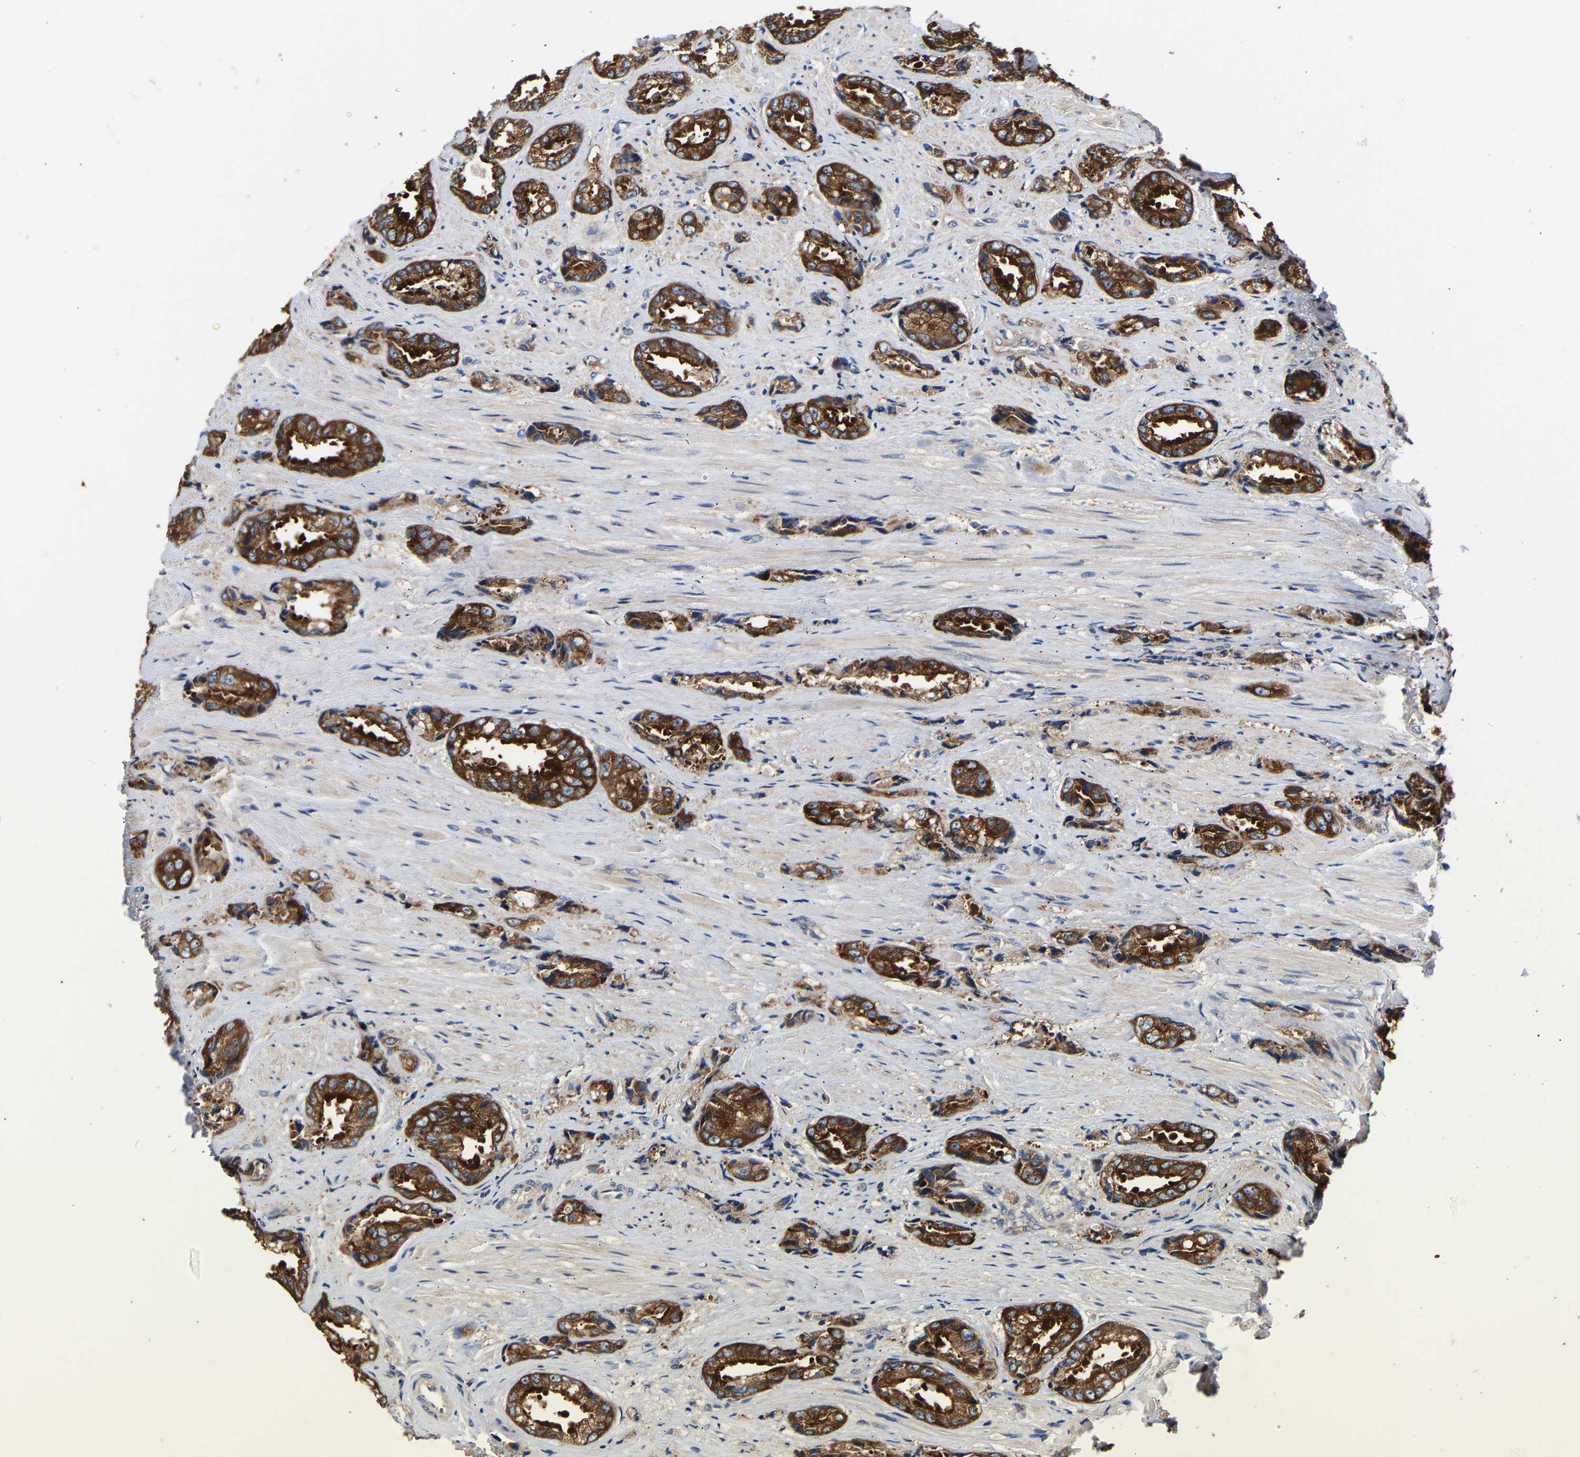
{"staining": {"intensity": "strong", "quantity": ">75%", "location": "cytoplasmic/membranous"}, "tissue": "prostate cancer", "cell_type": "Tumor cells", "image_type": "cancer", "snomed": [{"axis": "morphology", "description": "Adenocarcinoma, High grade"}, {"axis": "topography", "description": "Prostate"}], "caption": "This micrograph shows immunohistochemistry (IHC) staining of human prostate cancer, with high strong cytoplasmic/membranous expression in about >75% of tumor cells.", "gene": "LRBA", "patient": {"sex": "male", "age": 61}}